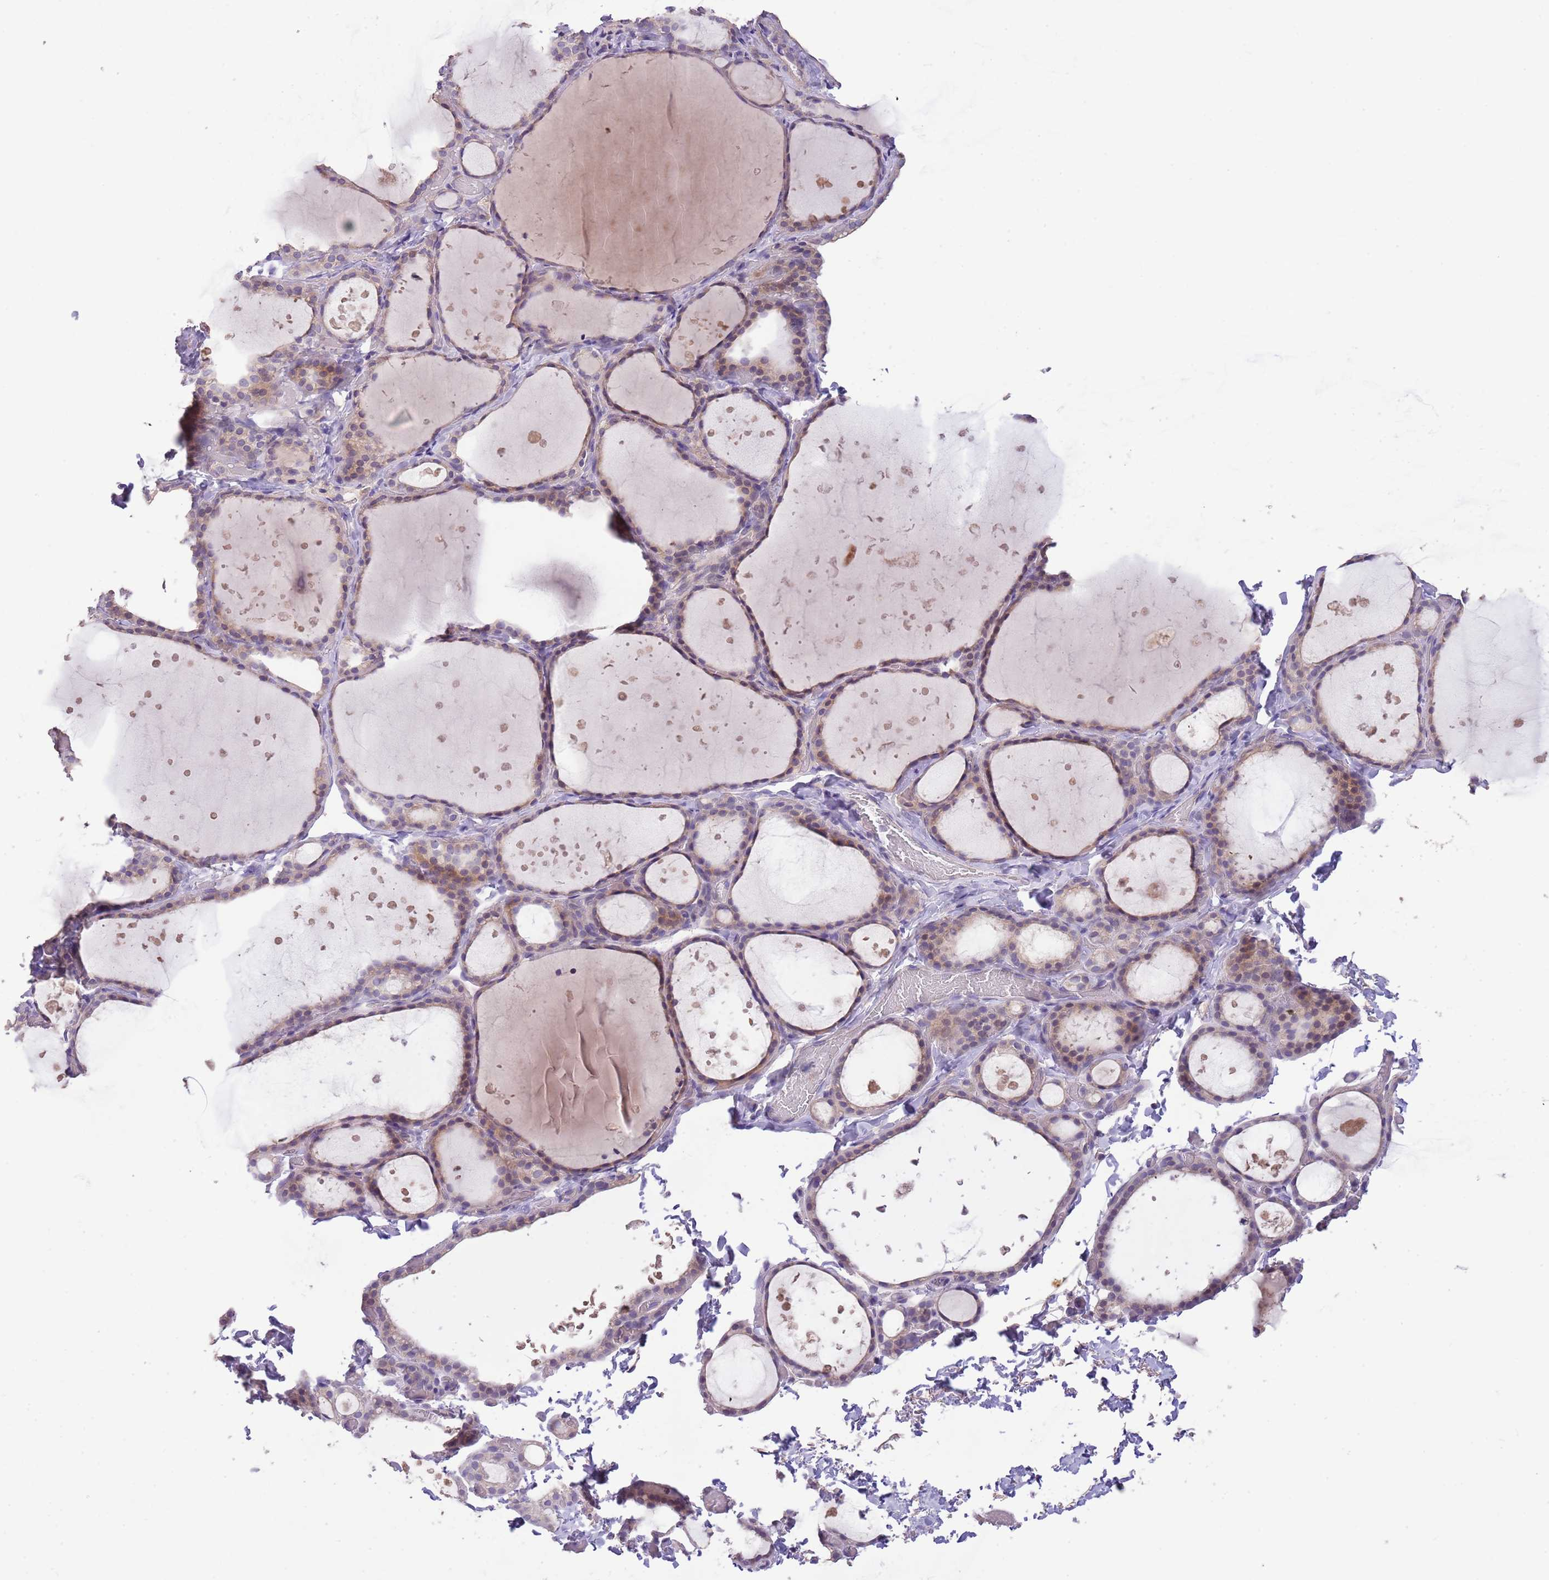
{"staining": {"intensity": "weak", "quantity": ">75%", "location": "cytoplasmic/membranous"}, "tissue": "thyroid gland", "cell_type": "Glandular cells", "image_type": "normal", "snomed": [{"axis": "morphology", "description": "Normal tissue, NOS"}, {"axis": "topography", "description": "Thyroid gland"}], "caption": "Brown immunohistochemical staining in normal thyroid gland reveals weak cytoplasmic/membranous expression in approximately >75% of glandular cells.", "gene": "ZNF658", "patient": {"sex": "female", "age": 44}}